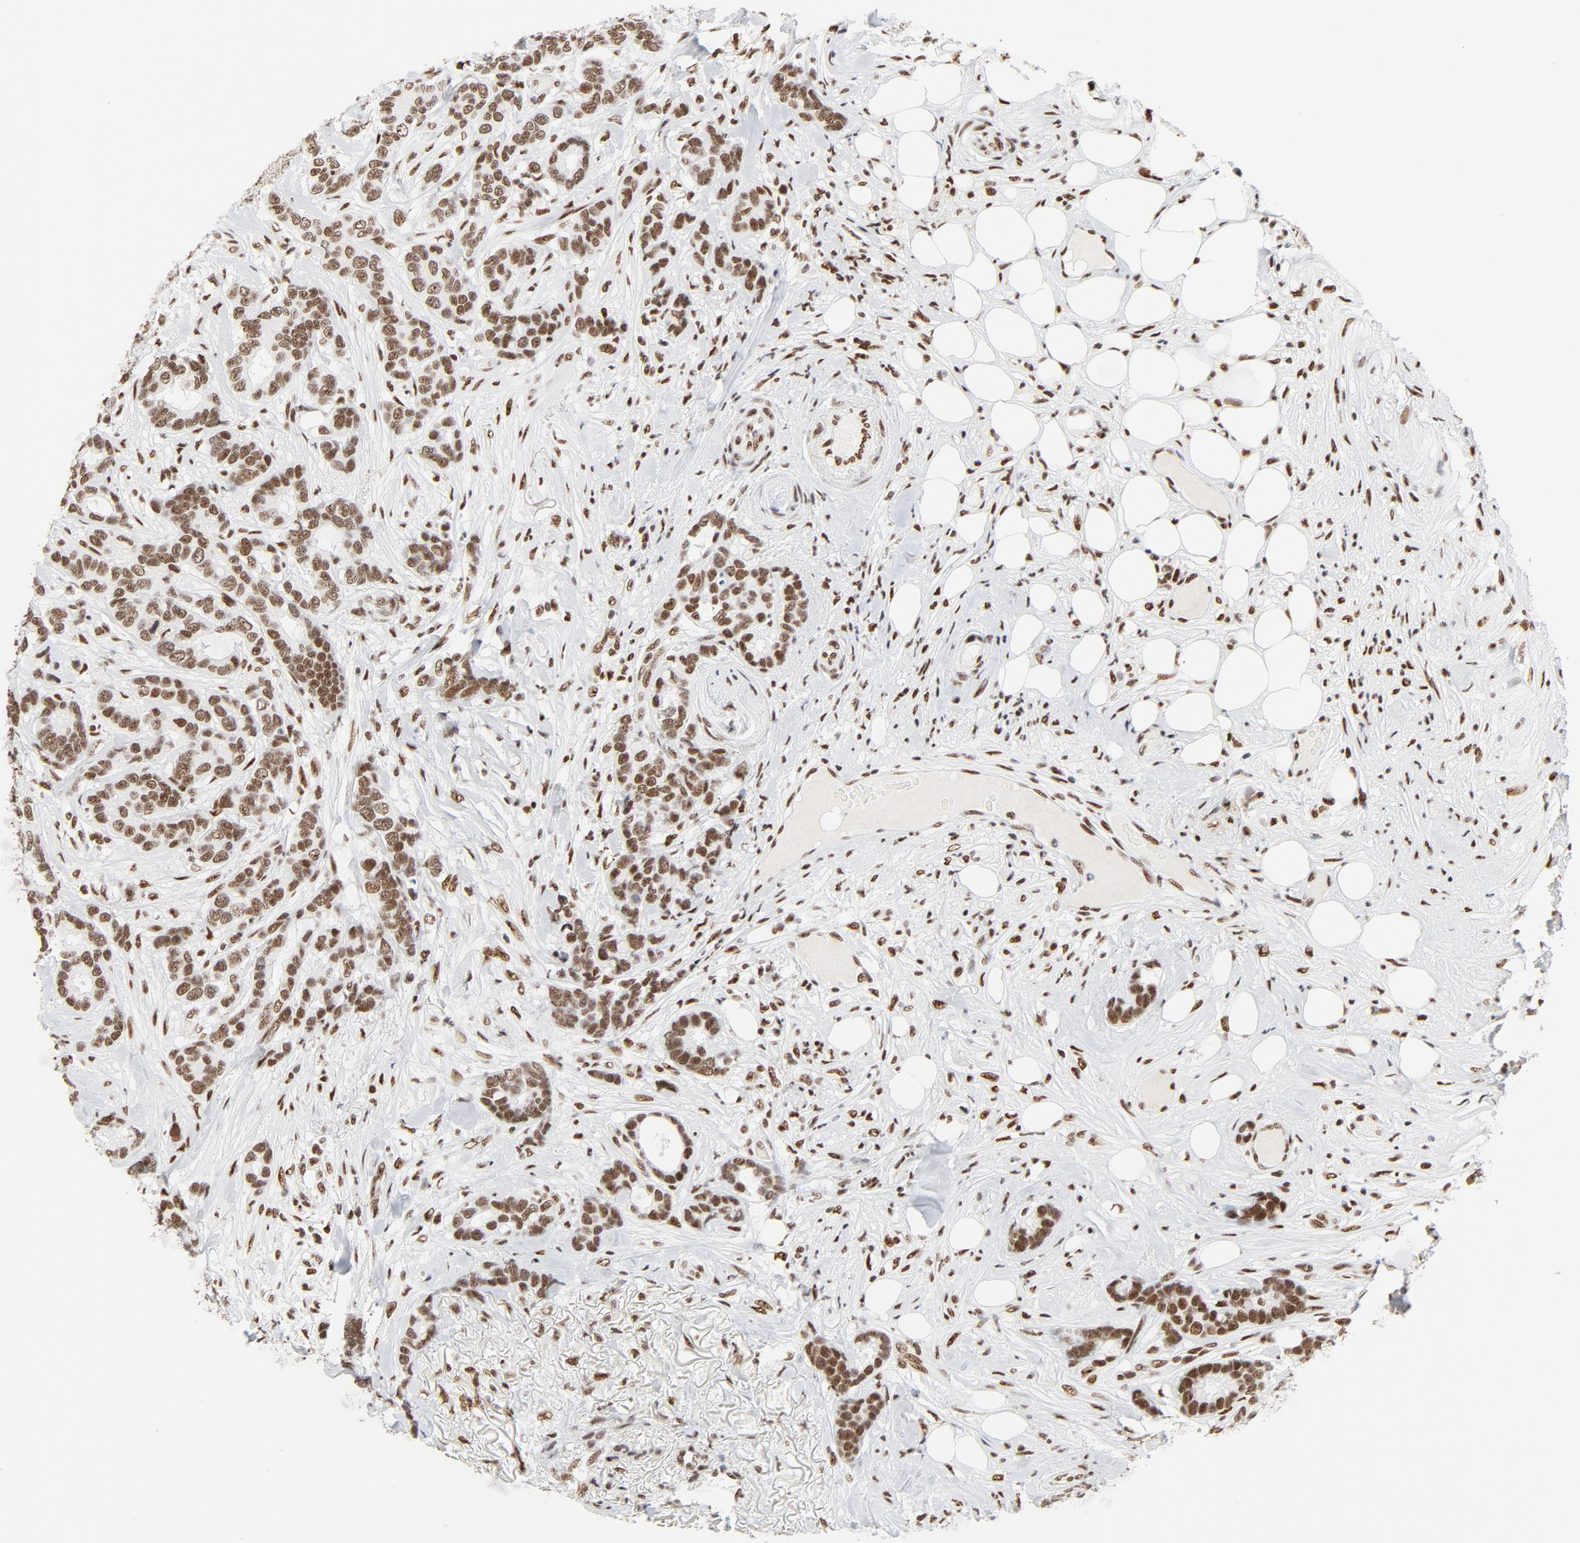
{"staining": {"intensity": "moderate", "quantity": ">75%", "location": "nuclear"}, "tissue": "breast cancer", "cell_type": "Tumor cells", "image_type": "cancer", "snomed": [{"axis": "morphology", "description": "Duct carcinoma"}, {"axis": "topography", "description": "Breast"}], "caption": "This histopathology image shows immunohistochemistry (IHC) staining of infiltrating ductal carcinoma (breast), with medium moderate nuclear staining in approximately >75% of tumor cells.", "gene": "GTF2H1", "patient": {"sex": "female", "age": 87}}